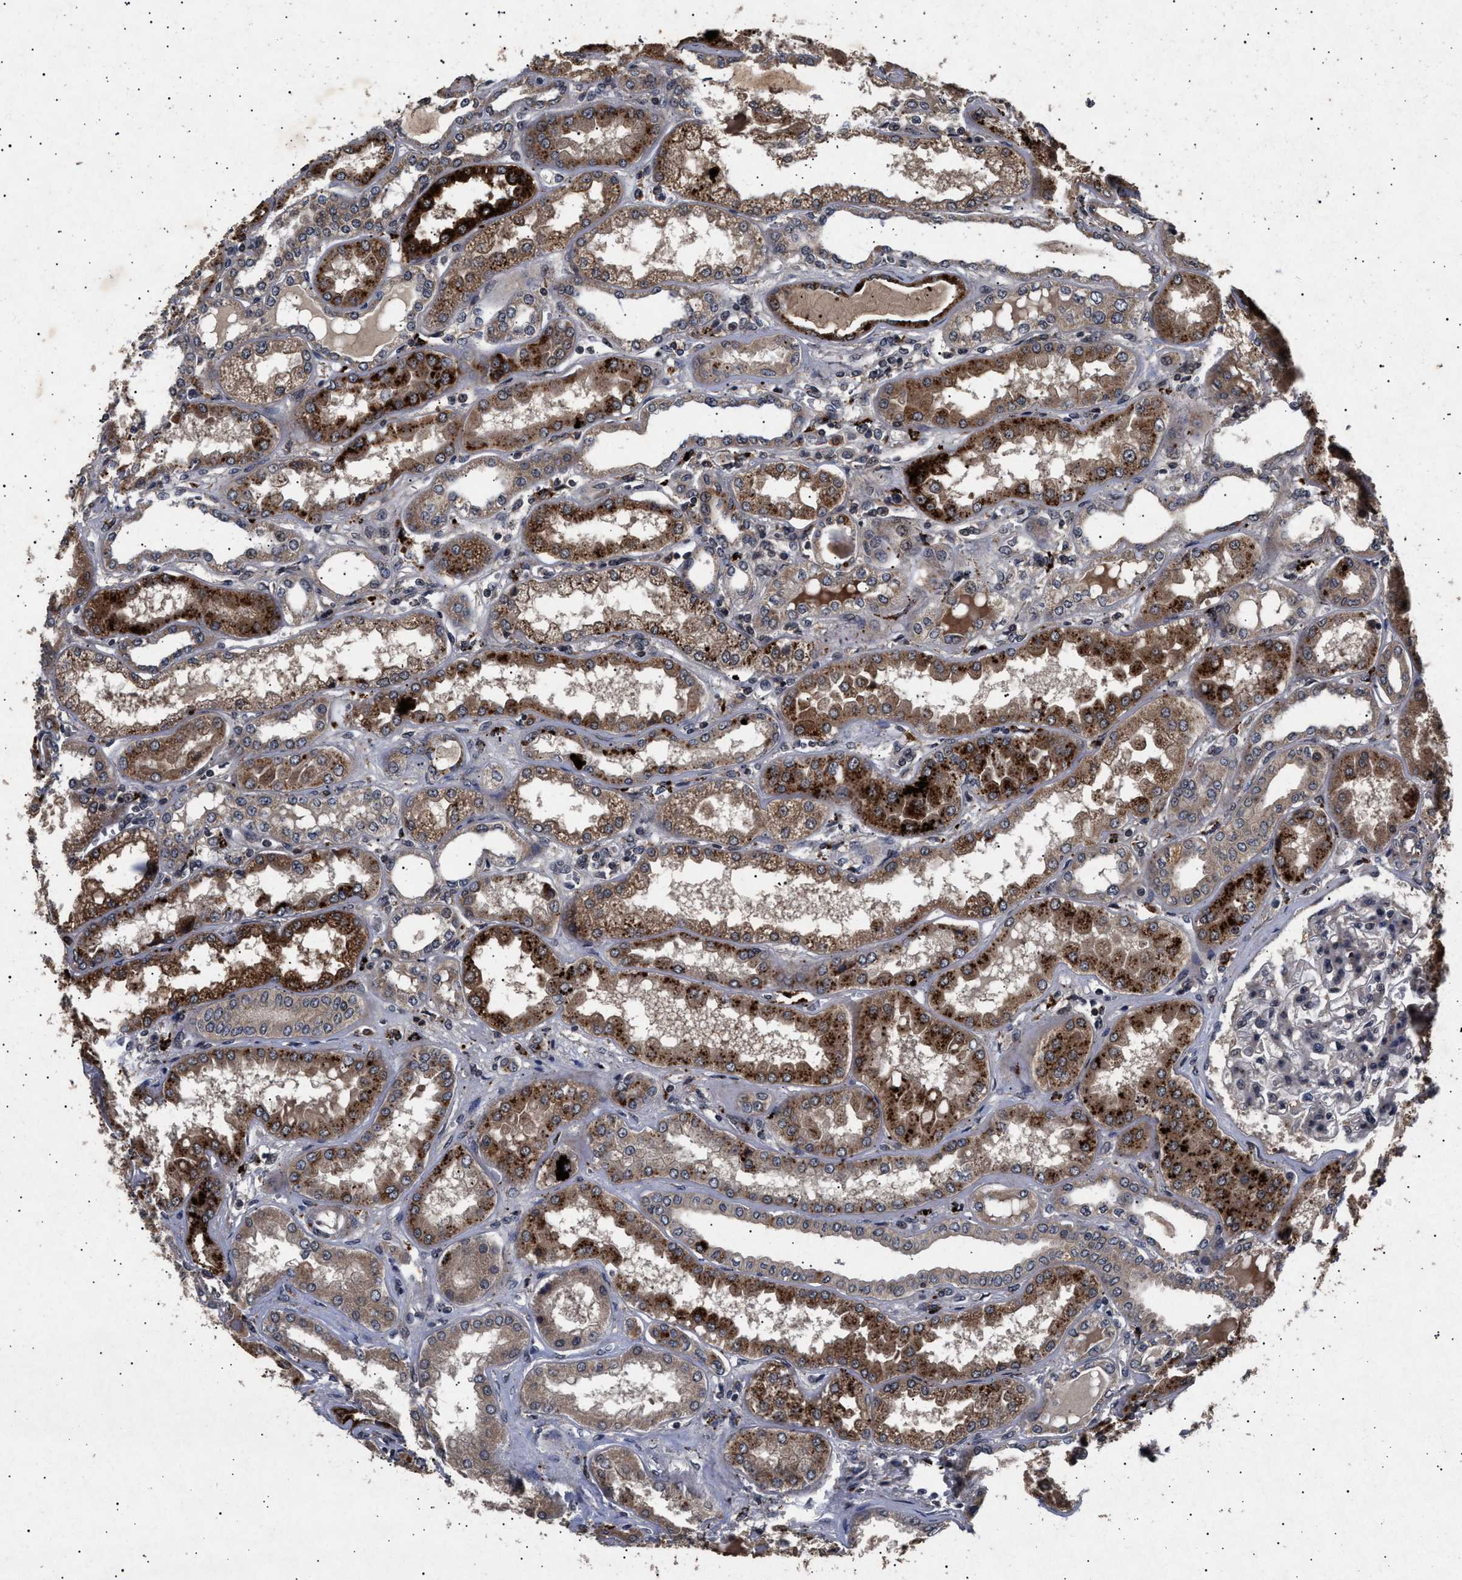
{"staining": {"intensity": "weak", "quantity": "25%-75%", "location": "cytoplasmic/membranous"}, "tissue": "kidney", "cell_type": "Cells in glomeruli", "image_type": "normal", "snomed": [{"axis": "morphology", "description": "Normal tissue, NOS"}, {"axis": "topography", "description": "Kidney"}], "caption": "Human kidney stained with a brown dye displays weak cytoplasmic/membranous positive positivity in approximately 25%-75% of cells in glomeruli.", "gene": "ITGB5", "patient": {"sex": "female", "age": 56}}